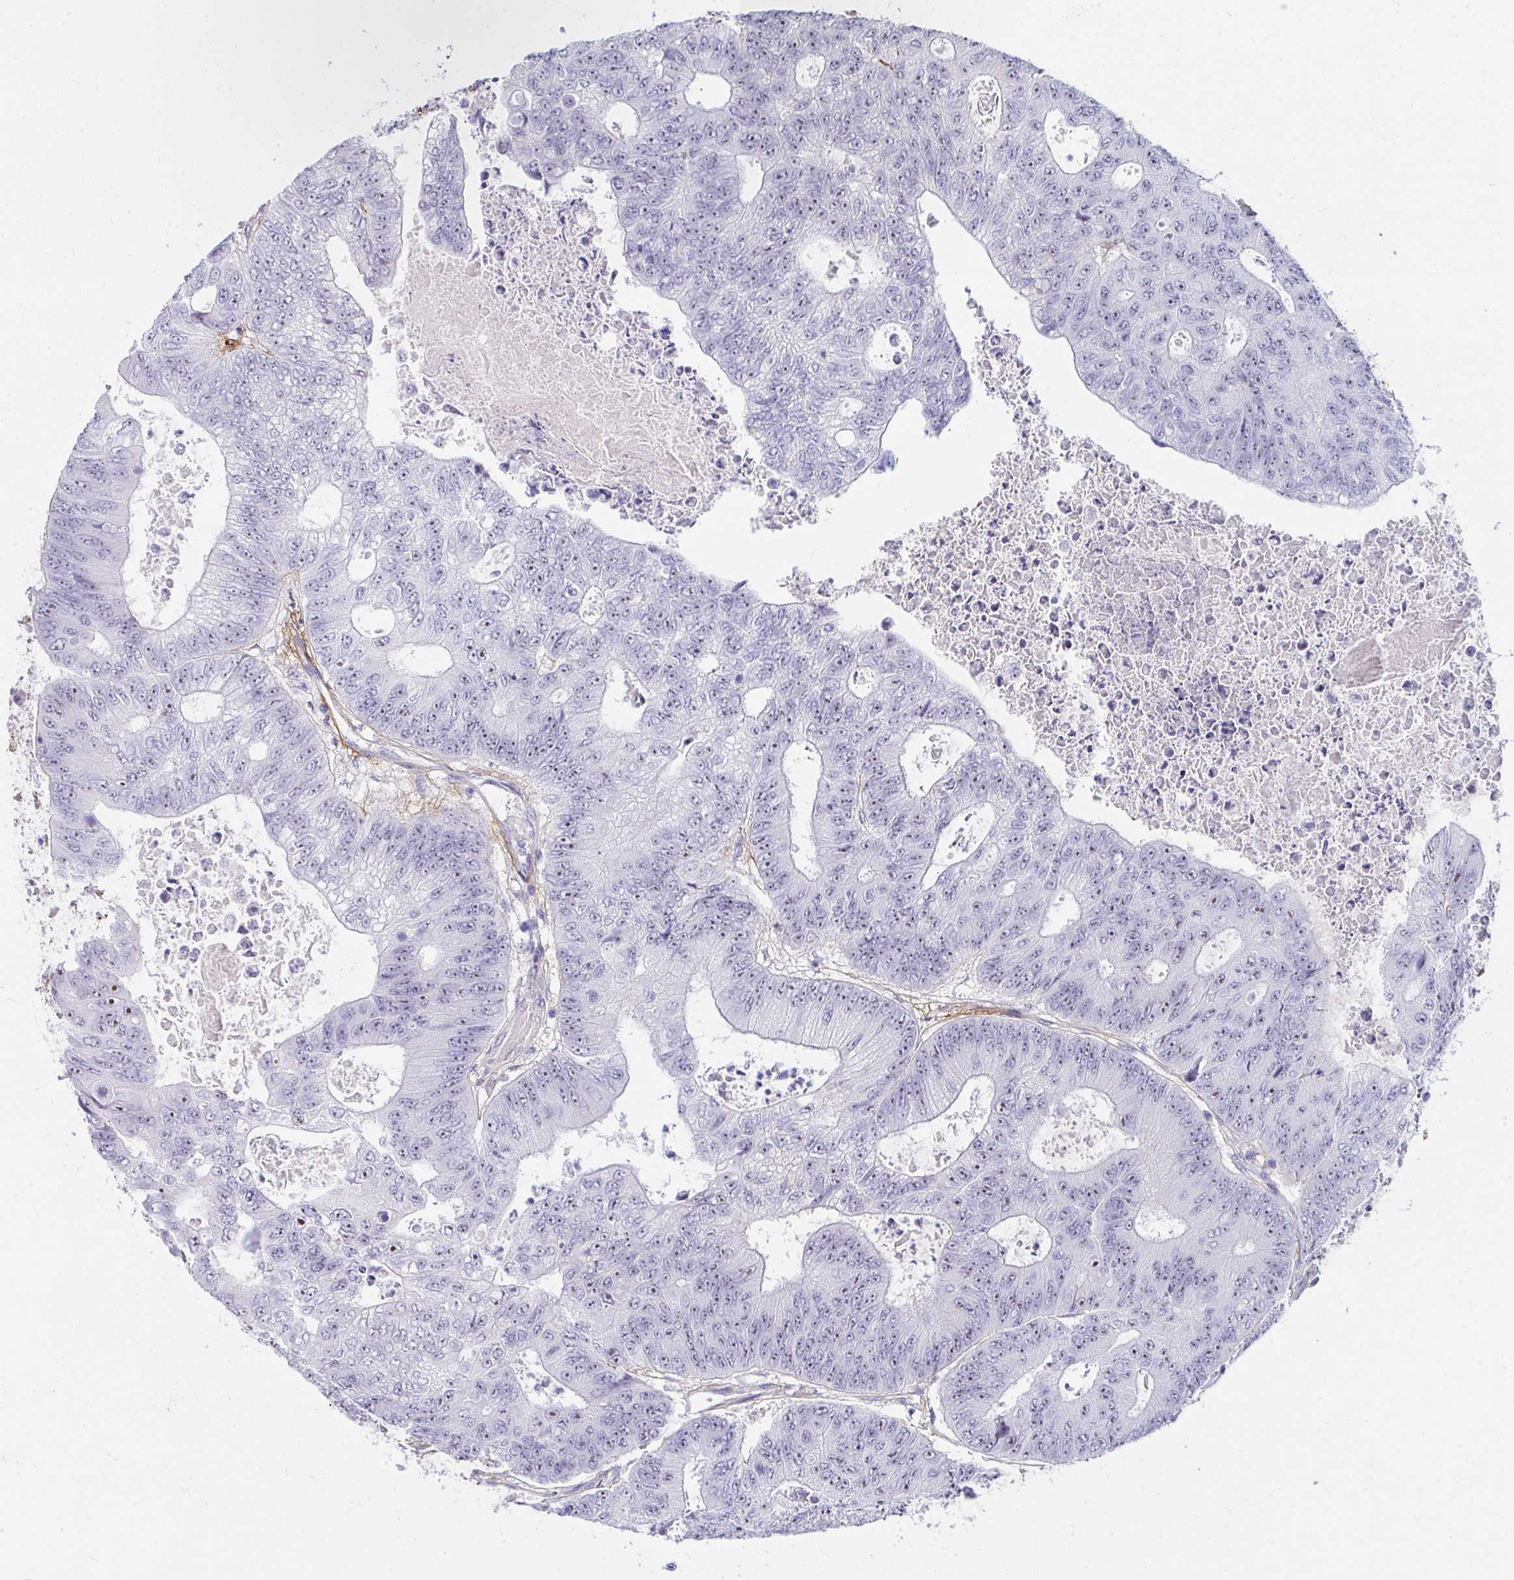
{"staining": {"intensity": "moderate", "quantity": "25%-75%", "location": "nuclear"}, "tissue": "colorectal cancer", "cell_type": "Tumor cells", "image_type": "cancer", "snomed": [{"axis": "morphology", "description": "Adenocarcinoma, NOS"}, {"axis": "topography", "description": "Colon"}], "caption": "IHC photomicrograph of colorectal adenocarcinoma stained for a protein (brown), which shows medium levels of moderate nuclear positivity in about 25%-75% of tumor cells.", "gene": "LHFPL6", "patient": {"sex": "female", "age": 48}}